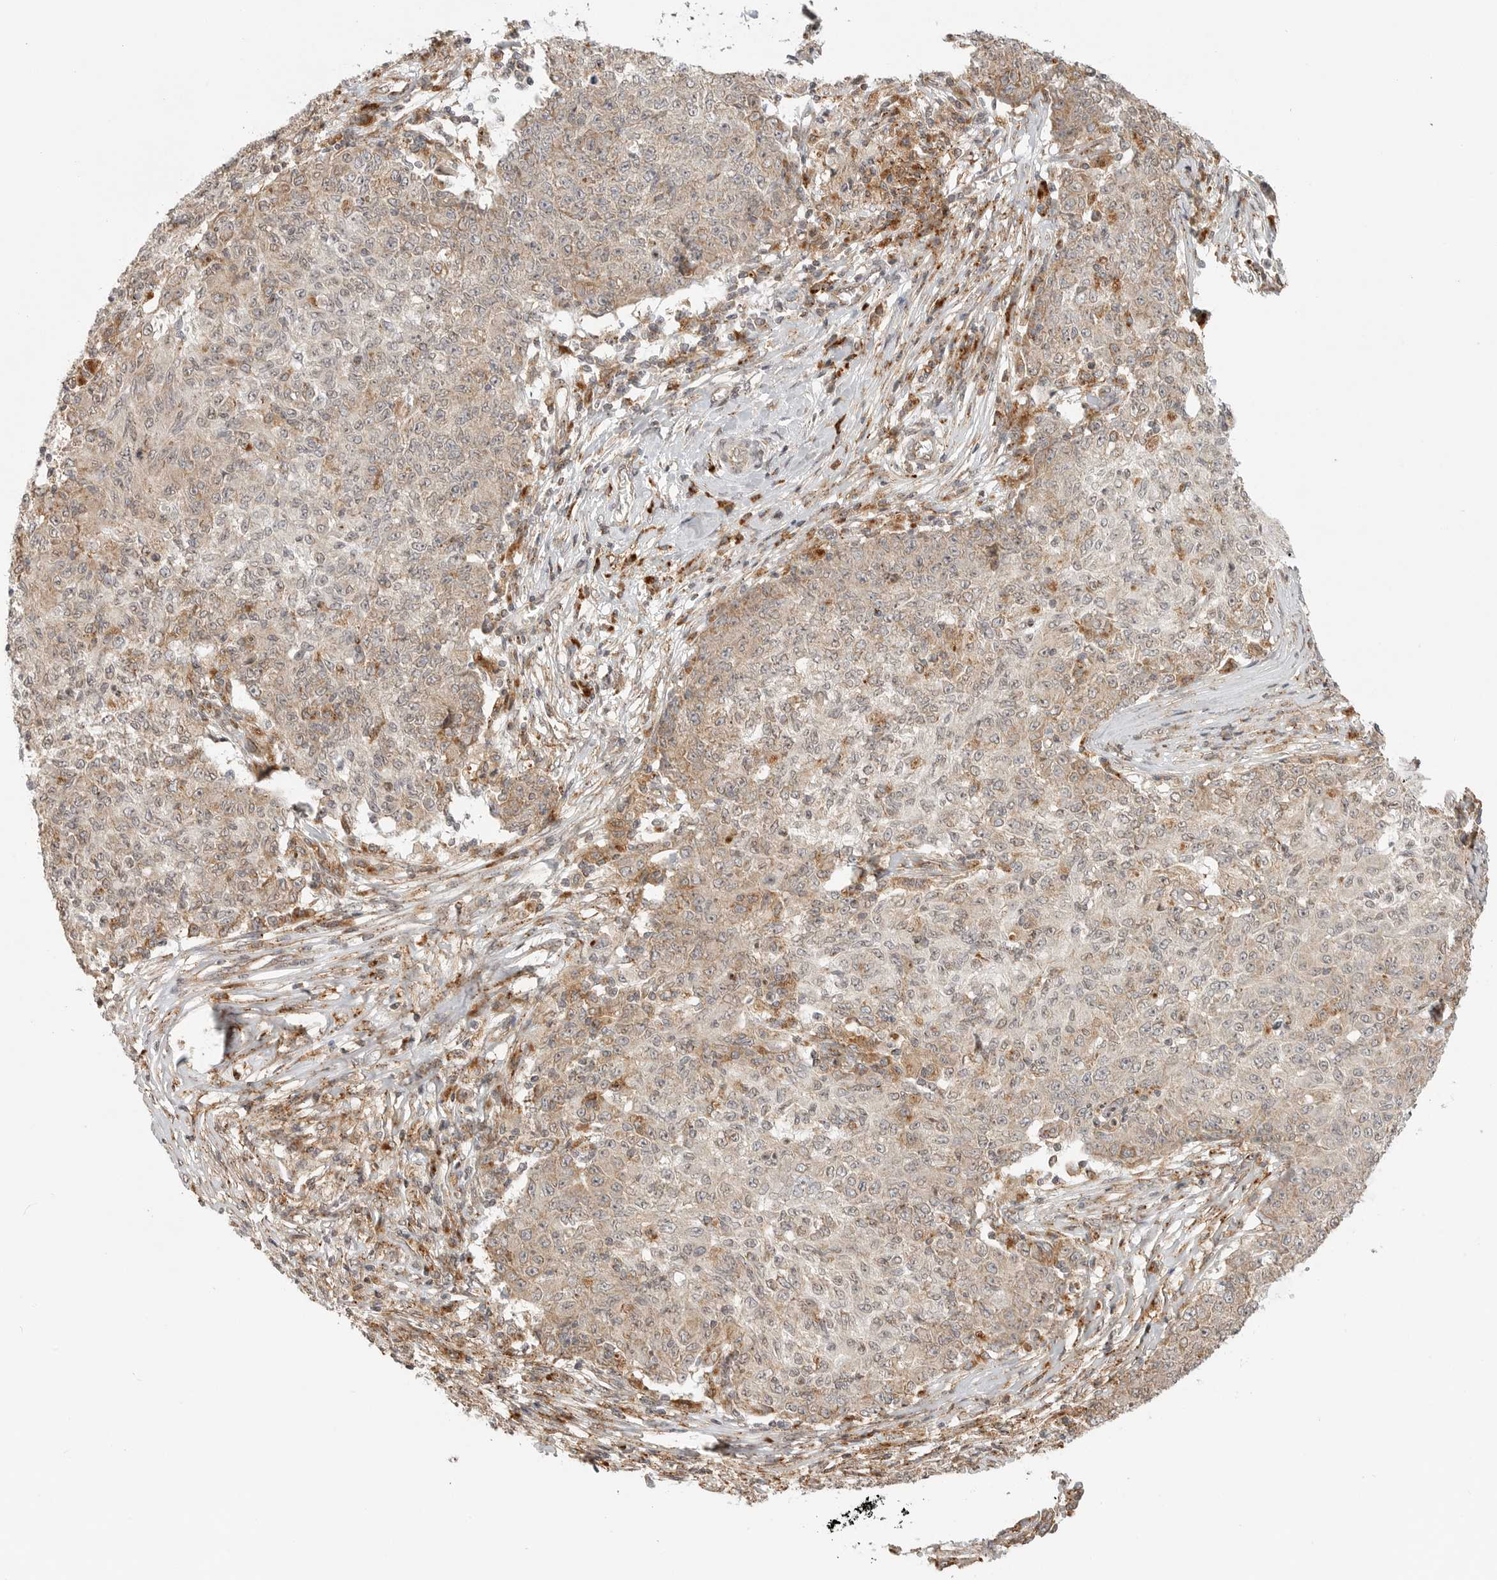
{"staining": {"intensity": "weak", "quantity": ">75%", "location": "cytoplasmic/membranous"}, "tissue": "ovarian cancer", "cell_type": "Tumor cells", "image_type": "cancer", "snomed": [{"axis": "morphology", "description": "Carcinoma, endometroid"}, {"axis": "topography", "description": "Ovary"}], "caption": "Protein analysis of ovarian cancer tissue demonstrates weak cytoplasmic/membranous staining in approximately >75% of tumor cells.", "gene": "IDUA", "patient": {"sex": "female", "age": 42}}